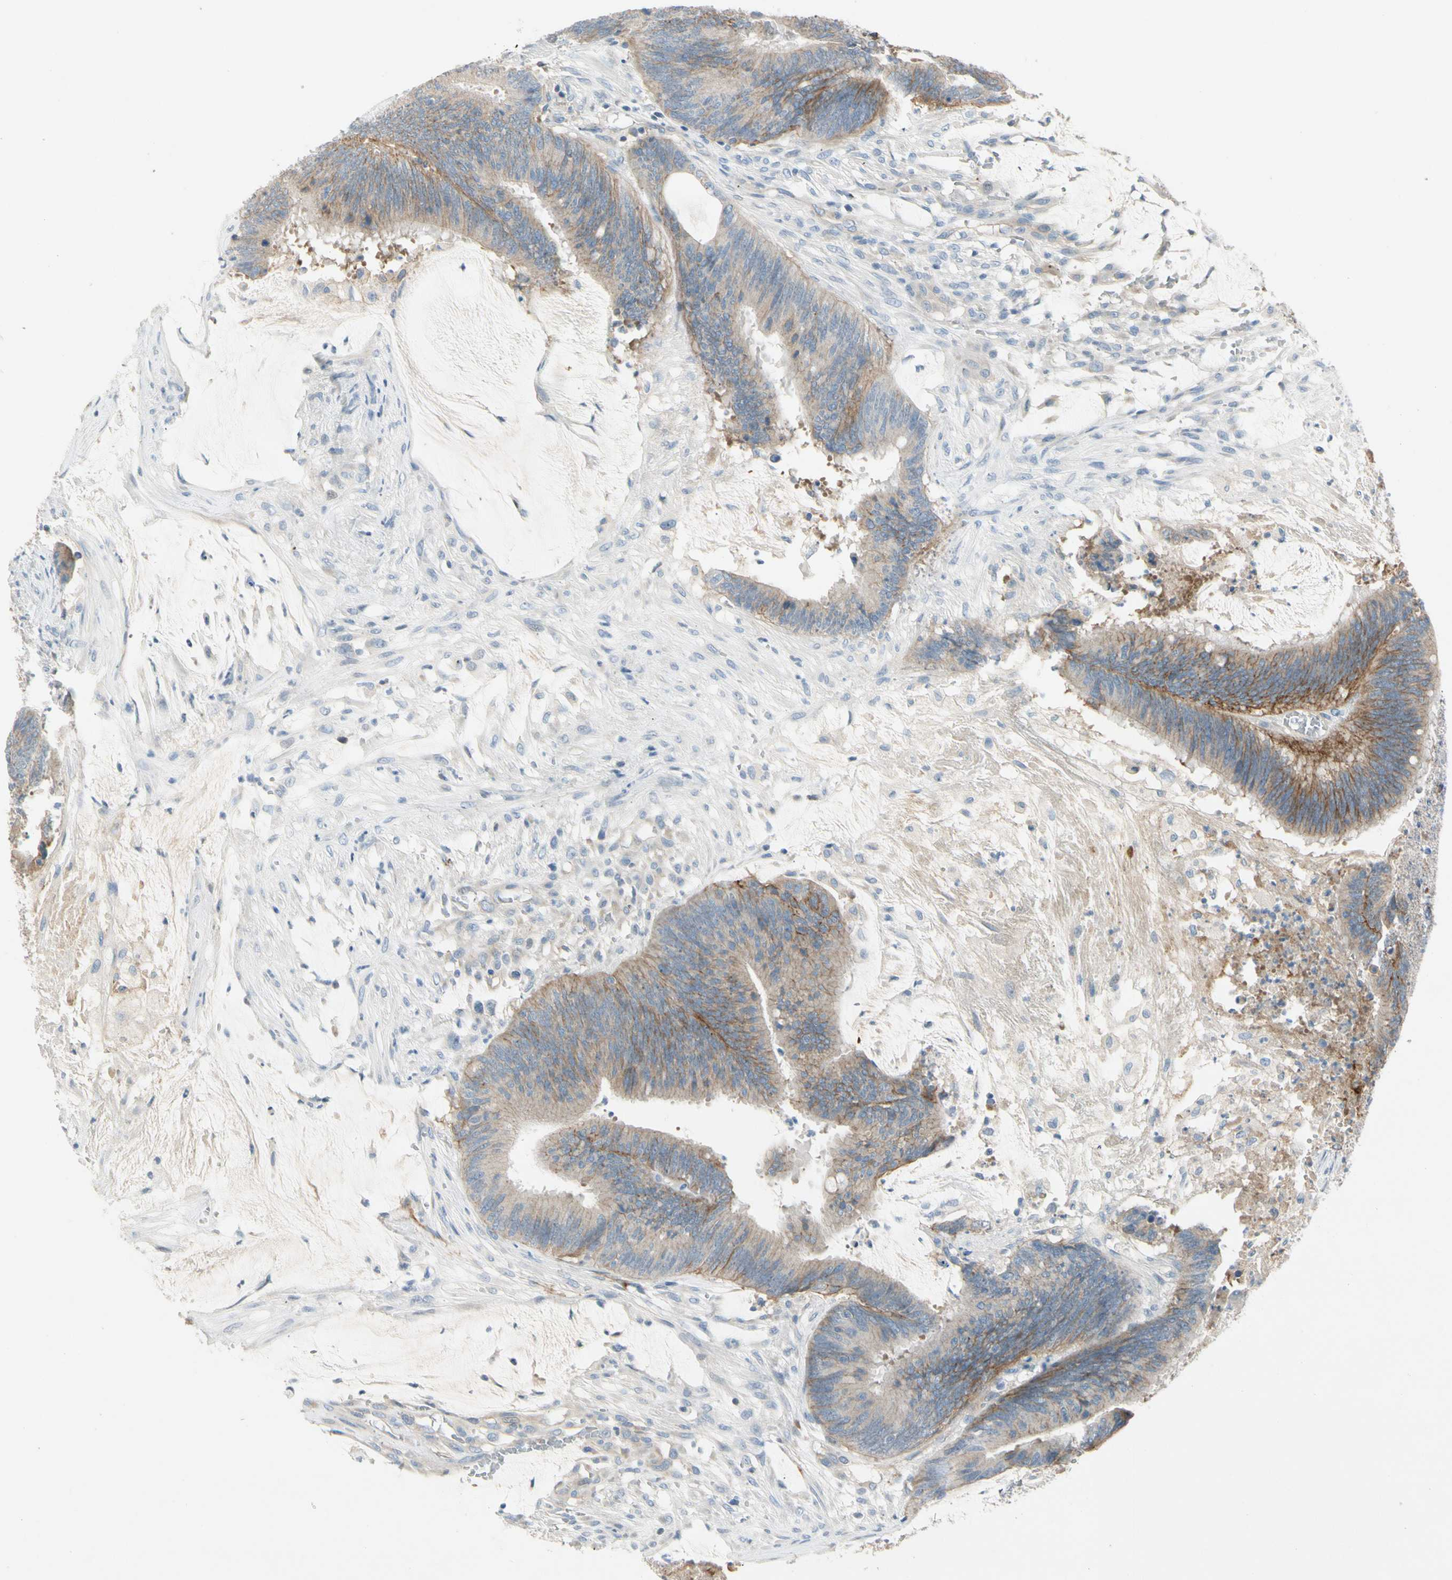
{"staining": {"intensity": "moderate", "quantity": ">75%", "location": "cytoplasmic/membranous"}, "tissue": "colorectal cancer", "cell_type": "Tumor cells", "image_type": "cancer", "snomed": [{"axis": "morphology", "description": "Adenocarcinoma, NOS"}, {"axis": "topography", "description": "Rectum"}], "caption": "Immunohistochemical staining of colorectal cancer shows moderate cytoplasmic/membranous protein positivity in about >75% of tumor cells.", "gene": "ITGA3", "patient": {"sex": "female", "age": 66}}